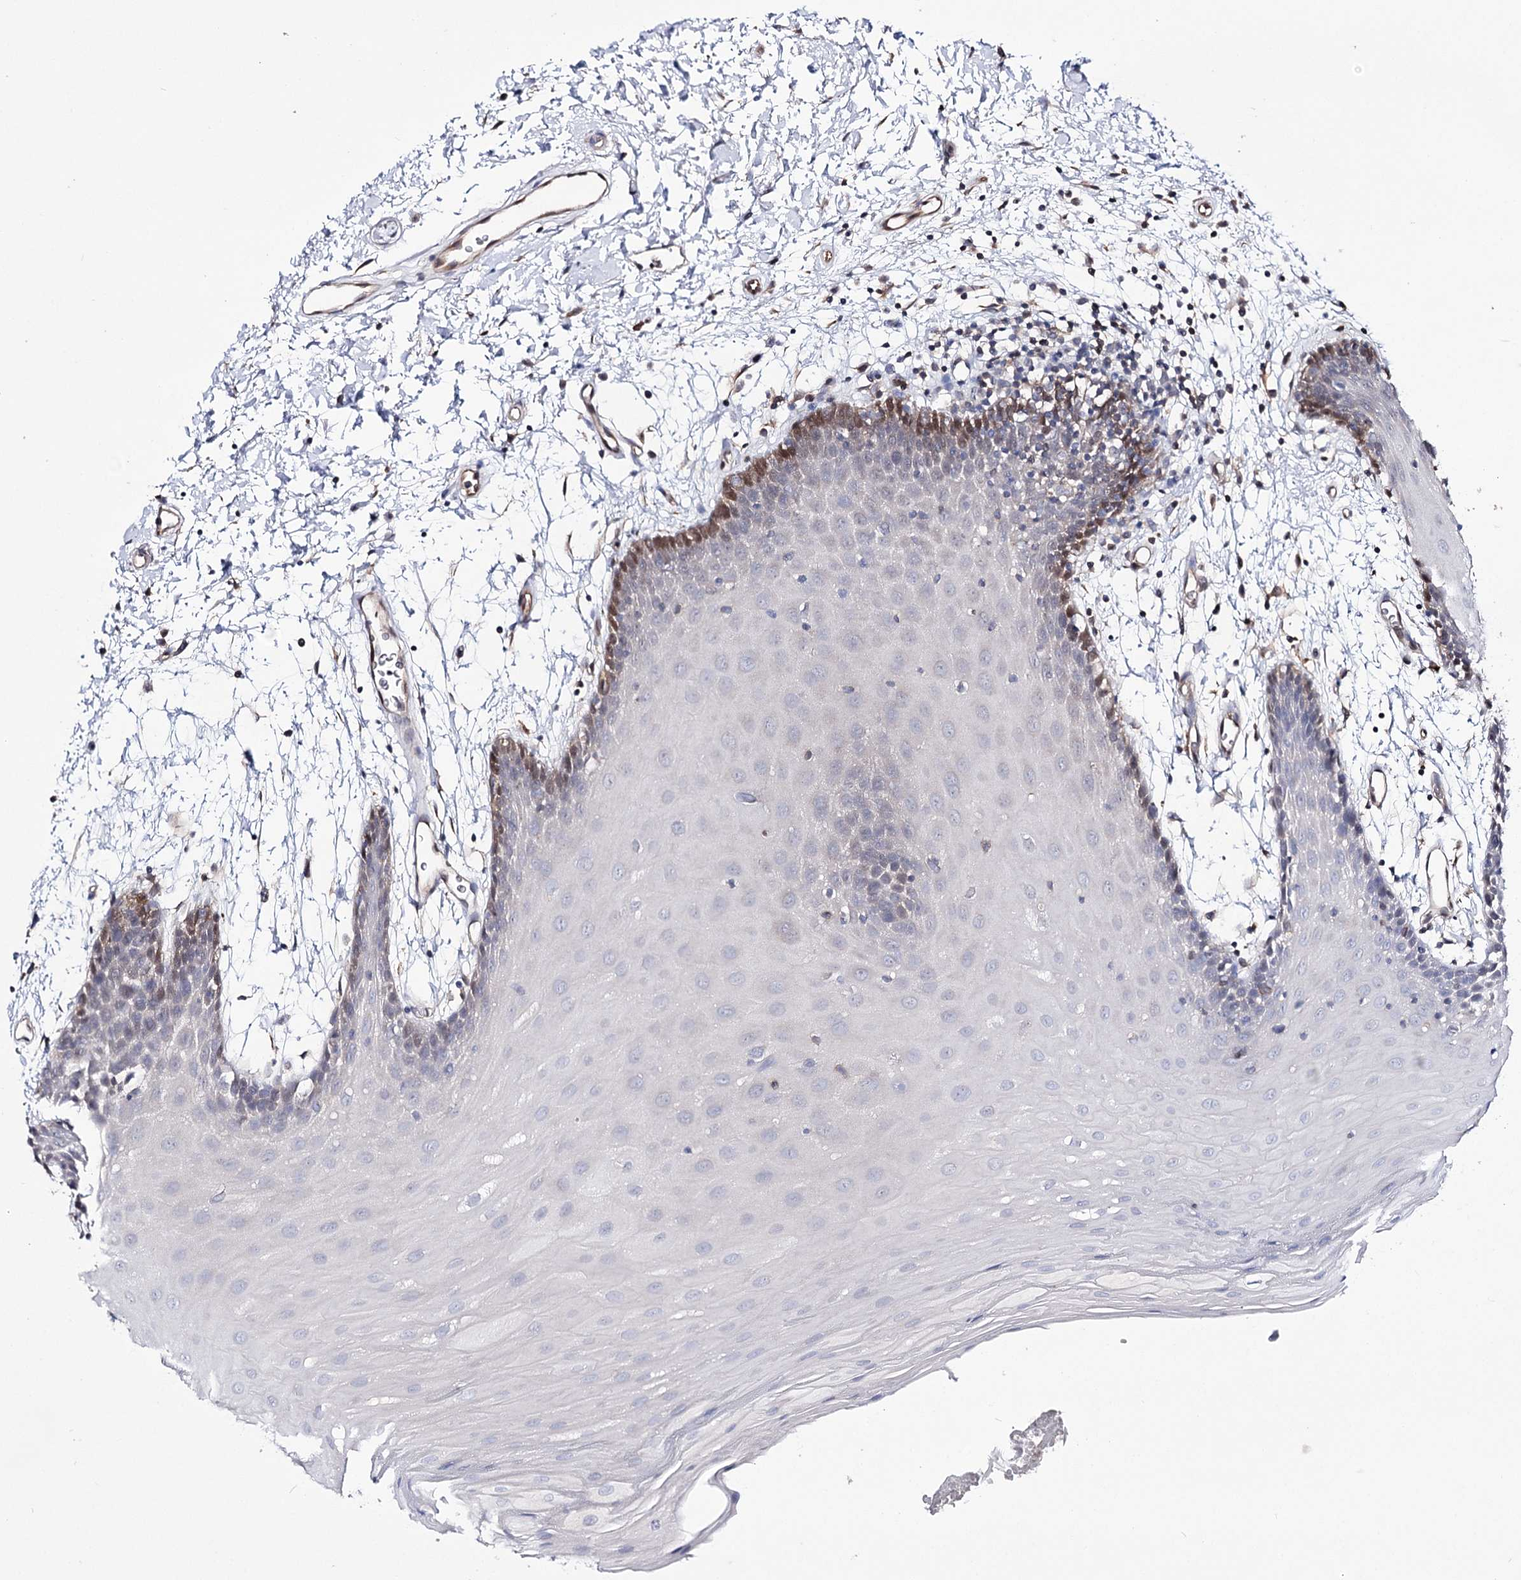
{"staining": {"intensity": "moderate", "quantity": "25%-75%", "location": "nuclear"}, "tissue": "oral mucosa", "cell_type": "Squamous epithelial cells", "image_type": "normal", "snomed": [{"axis": "morphology", "description": "Normal tissue, NOS"}, {"axis": "topography", "description": "Skeletal muscle"}, {"axis": "topography", "description": "Oral tissue"}, {"axis": "topography", "description": "Salivary gland"}, {"axis": "topography", "description": "Peripheral nerve tissue"}], "caption": "The micrograph exhibits staining of normal oral mucosa, revealing moderate nuclear protein expression (brown color) within squamous epithelial cells. (DAB (3,3'-diaminobenzidine) IHC, brown staining for protein, blue staining for nuclei).", "gene": "PTER", "patient": {"sex": "male", "age": 54}}